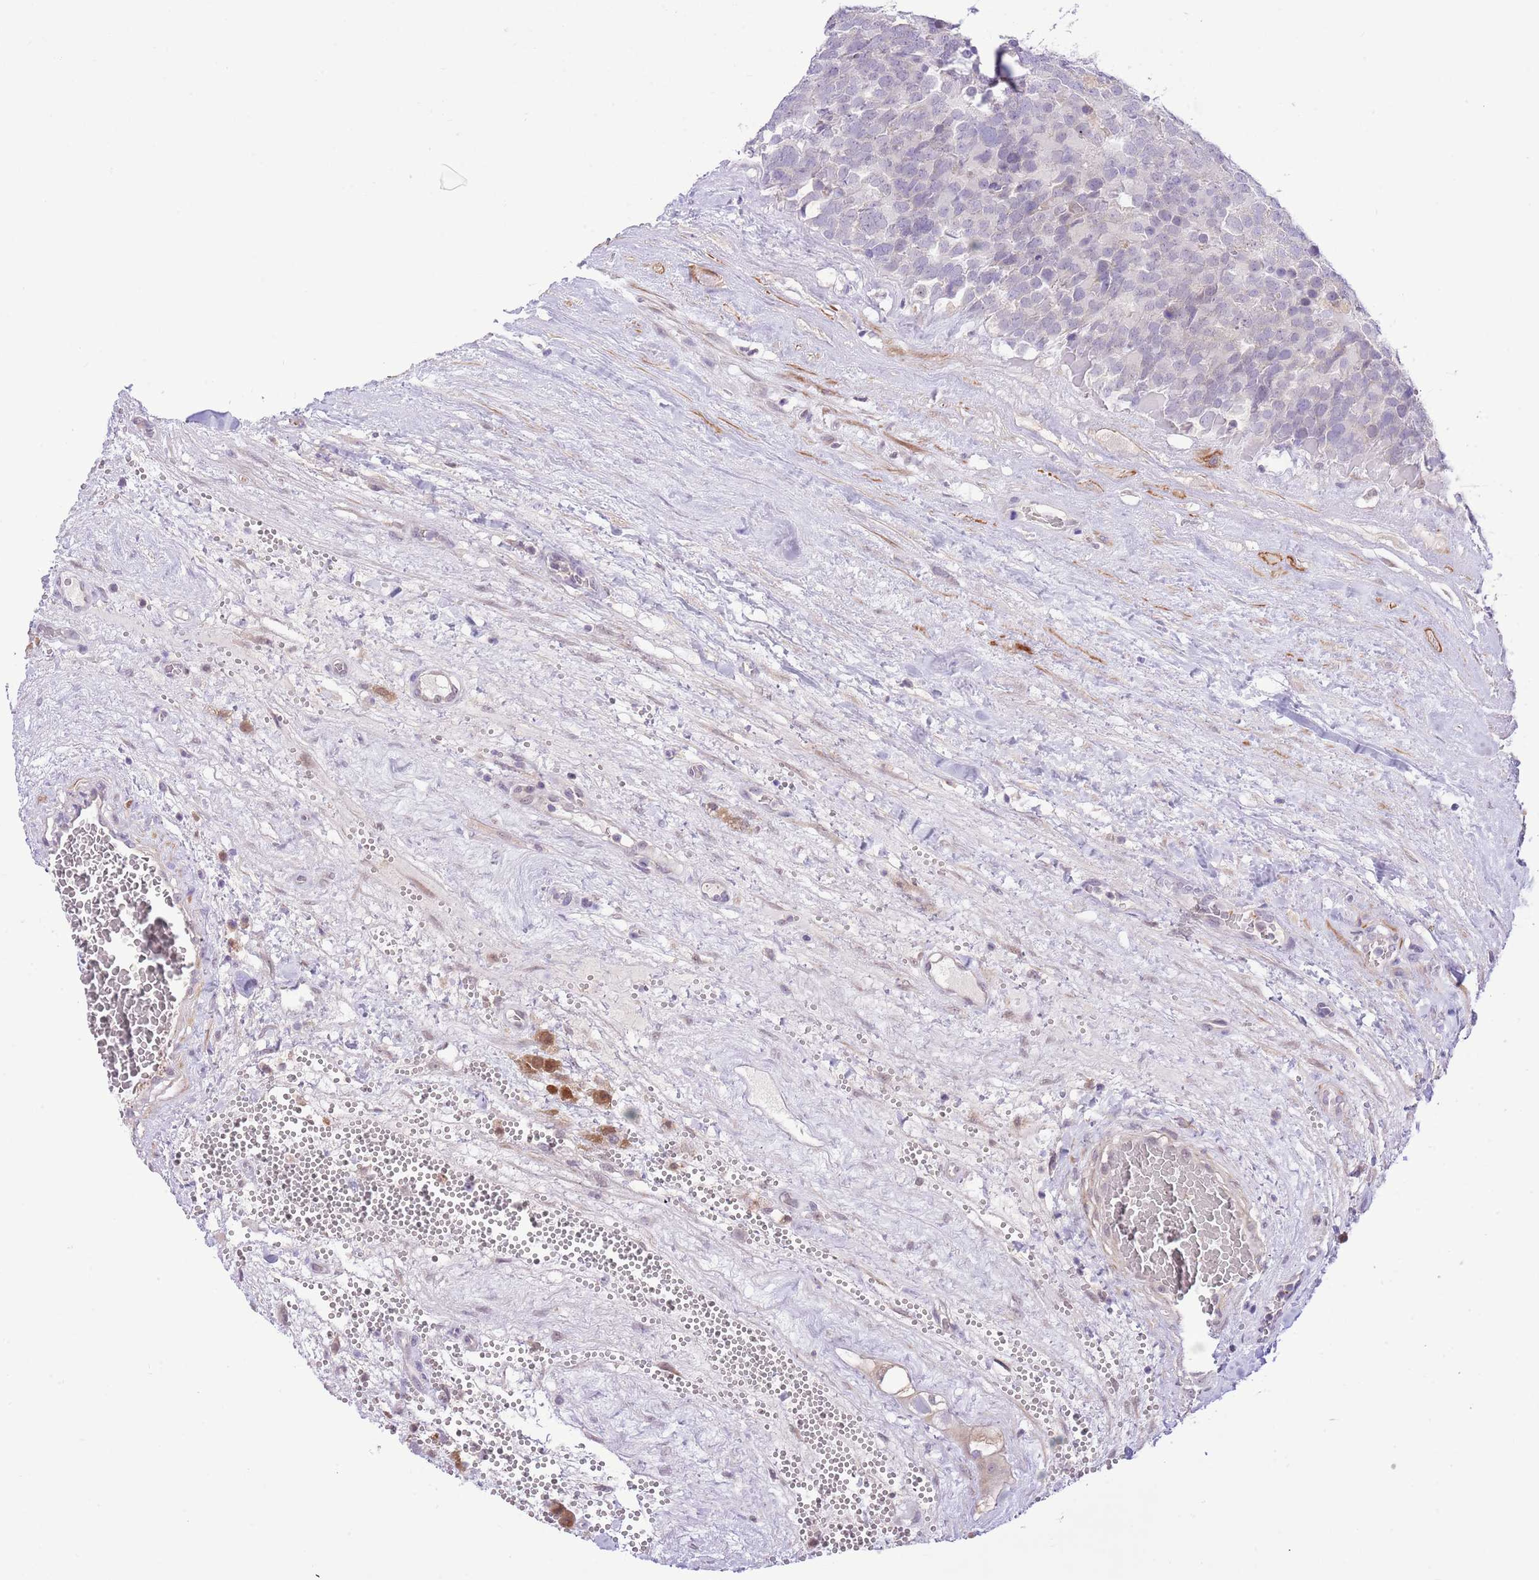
{"staining": {"intensity": "negative", "quantity": "none", "location": "none"}, "tissue": "testis cancer", "cell_type": "Tumor cells", "image_type": "cancer", "snomed": [{"axis": "morphology", "description": "Seminoma, NOS"}, {"axis": "topography", "description": "Testis"}], "caption": "A micrograph of human testis cancer (seminoma) is negative for staining in tumor cells.", "gene": "GALK2", "patient": {"sex": "male", "age": 71}}